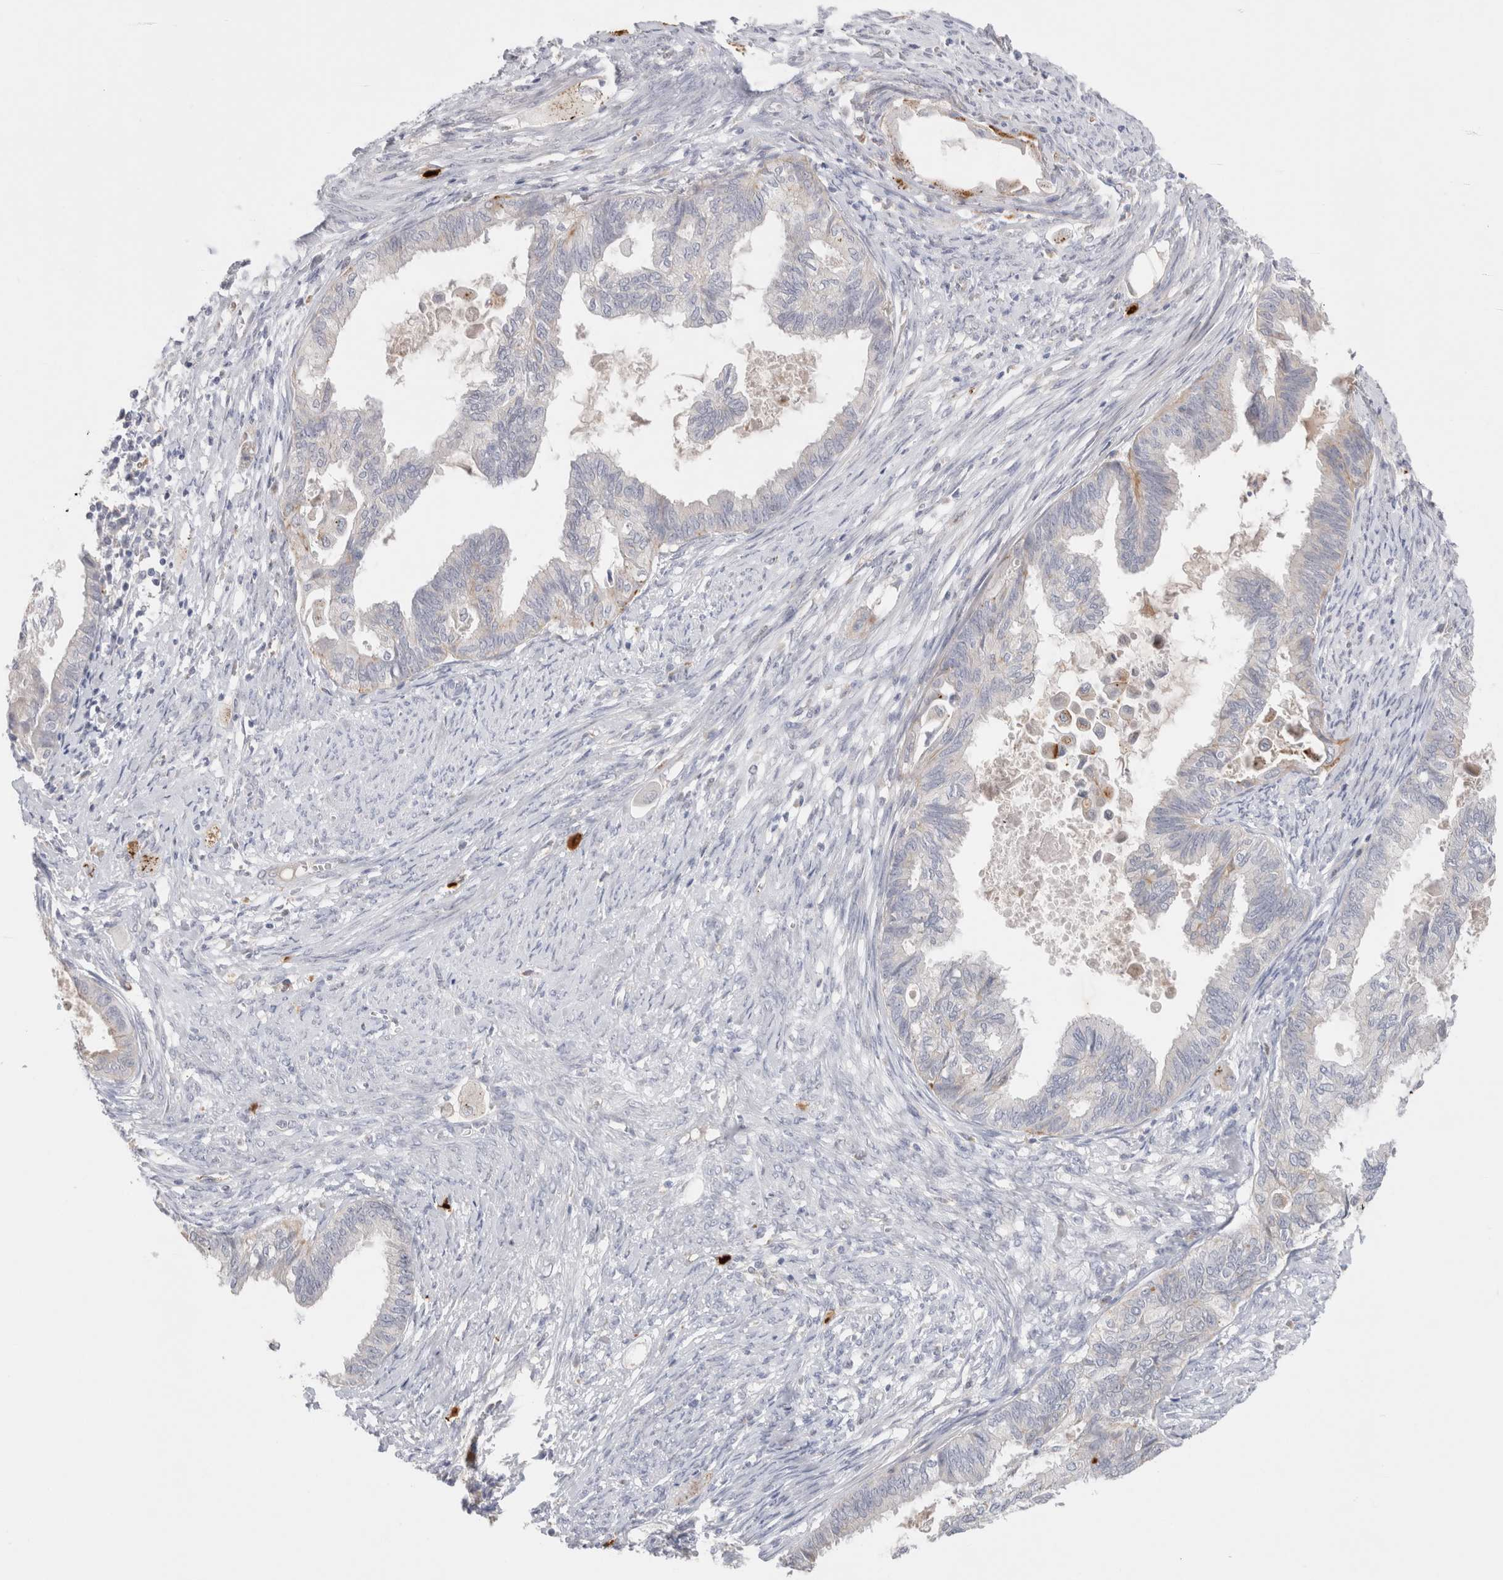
{"staining": {"intensity": "negative", "quantity": "none", "location": "none"}, "tissue": "cervical cancer", "cell_type": "Tumor cells", "image_type": "cancer", "snomed": [{"axis": "morphology", "description": "Normal tissue, NOS"}, {"axis": "morphology", "description": "Adenocarcinoma, NOS"}, {"axis": "topography", "description": "Cervix"}, {"axis": "topography", "description": "Endometrium"}], "caption": "Tumor cells are negative for brown protein staining in cervical cancer (adenocarcinoma). (DAB (3,3'-diaminobenzidine) IHC with hematoxylin counter stain).", "gene": "HPGDS", "patient": {"sex": "female", "age": 86}}